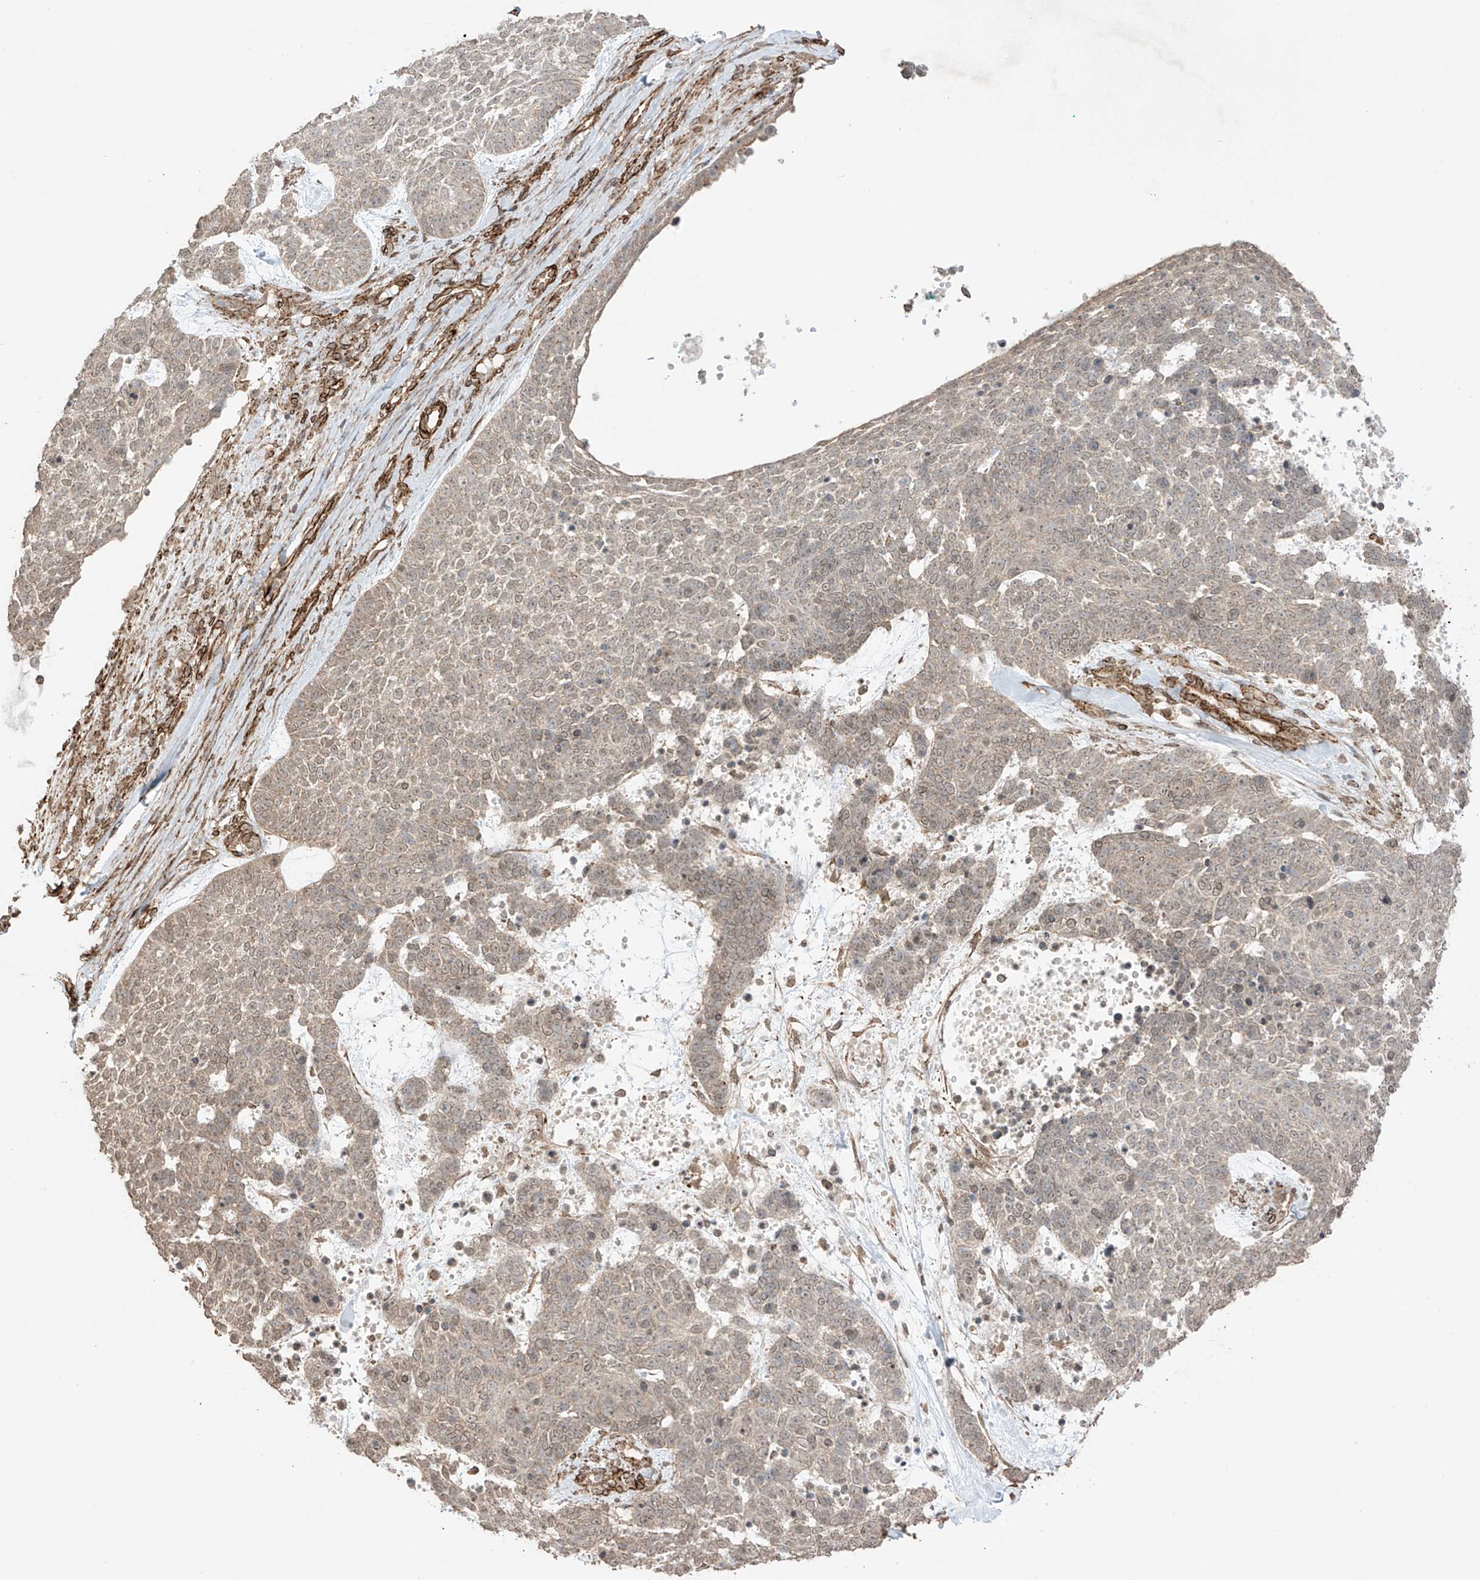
{"staining": {"intensity": "weak", "quantity": "25%-75%", "location": "cytoplasmic/membranous,nuclear"}, "tissue": "skin cancer", "cell_type": "Tumor cells", "image_type": "cancer", "snomed": [{"axis": "morphology", "description": "Basal cell carcinoma"}, {"axis": "topography", "description": "Skin"}], "caption": "DAB immunohistochemical staining of human basal cell carcinoma (skin) reveals weak cytoplasmic/membranous and nuclear protein positivity in about 25%-75% of tumor cells. (IHC, brightfield microscopy, high magnification).", "gene": "TTLL5", "patient": {"sex": "female", "age": 81}}